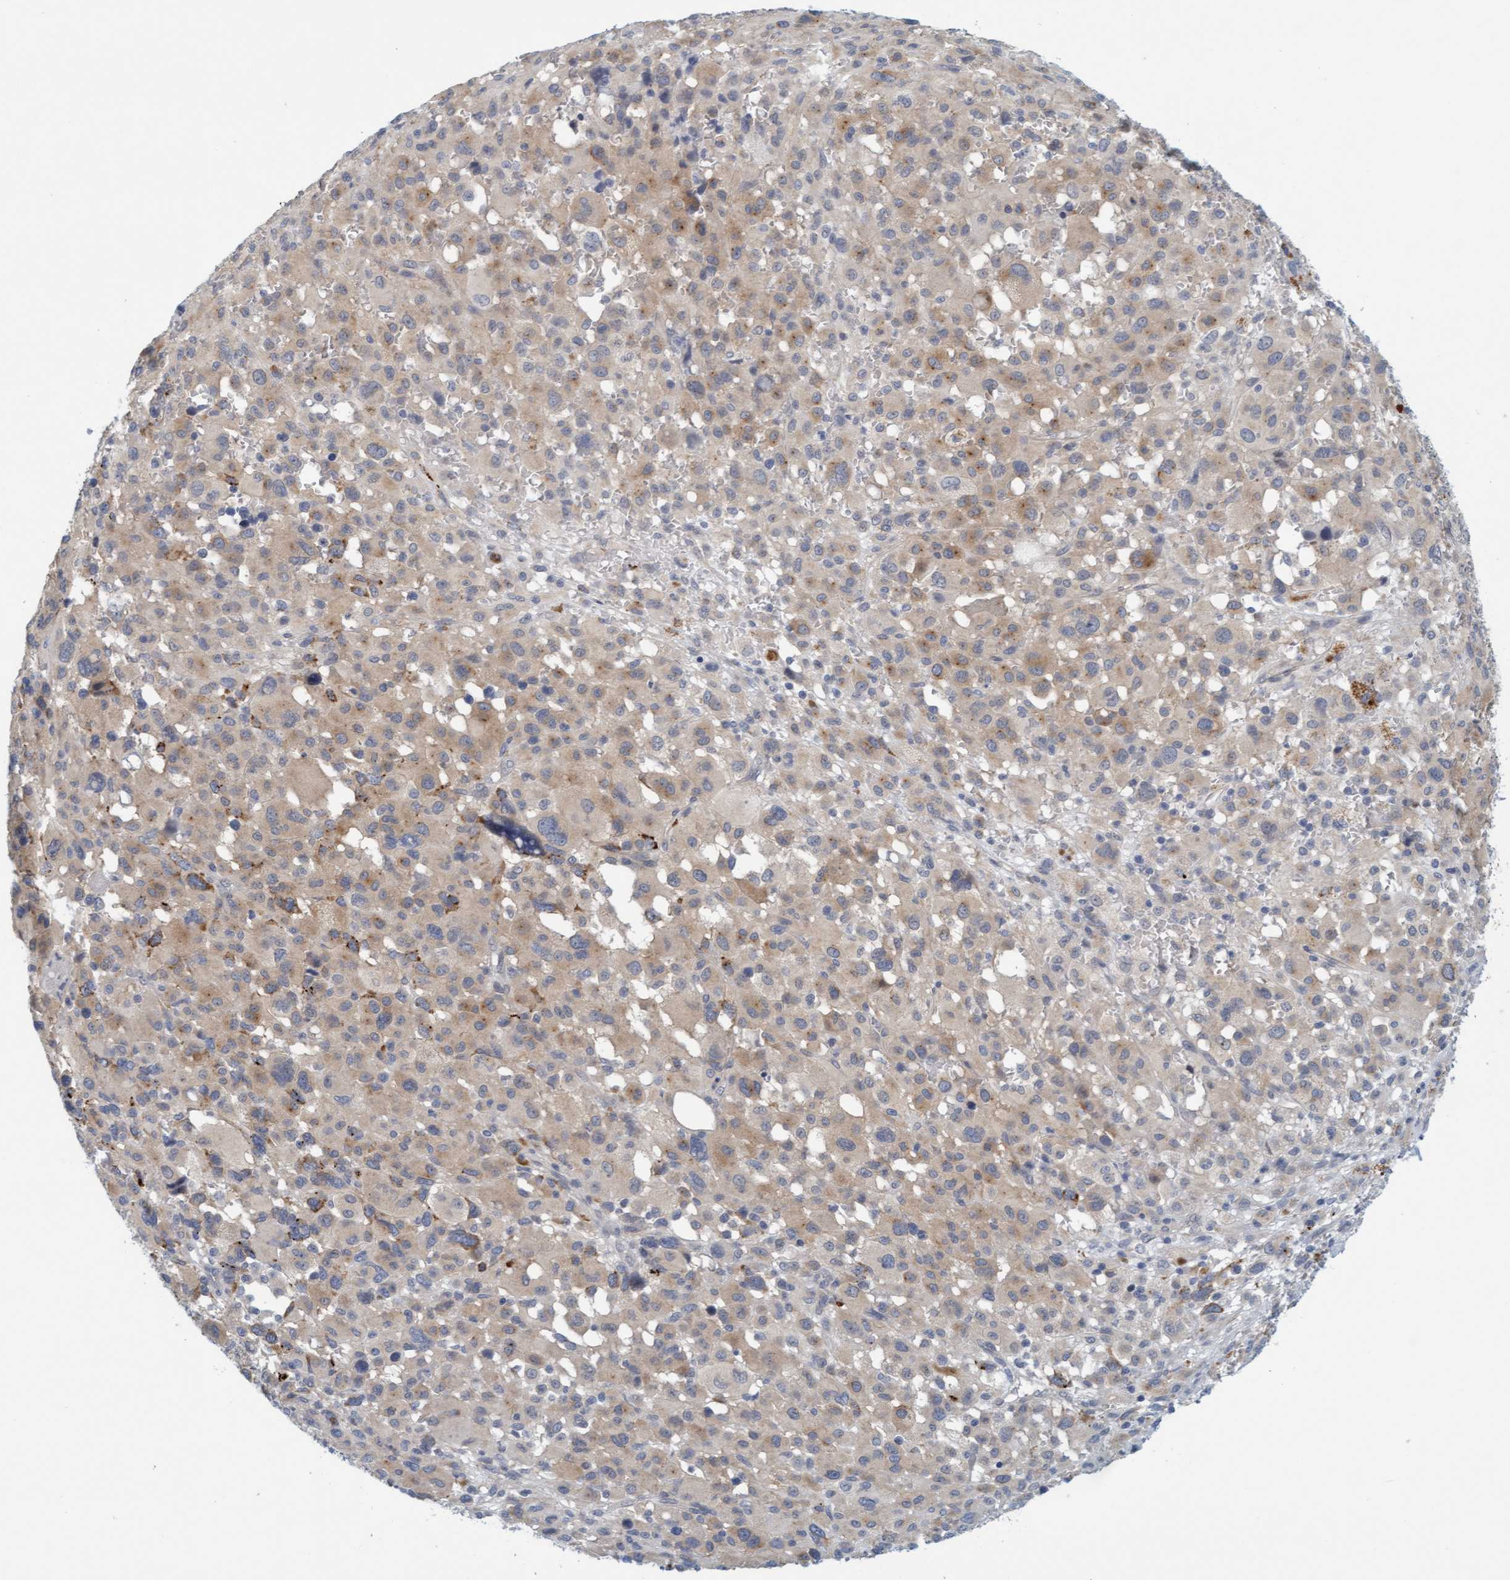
{"staining": {"intensity": "moderate", "quantity": "<25%", "location": "cytoplasmic/membranous"}, "tissue": "melanoma", "cell_type": "Tumor cells", "image_type": "cancer", "snomed": [{"axis": "morphology", "description": "Malignant melanoma, Metastatic site"}, {"axis": "topography", "description": "Skin"}], "caption": "About <25% of tumor cells in human malignant melanoma (metastatic site) display moderate cytoplasmic/membranous protein expression as visualized by brown immunohistochemical staining.", "gene": "TSTD2", "patient": {"sex": "female", "age": 74}}